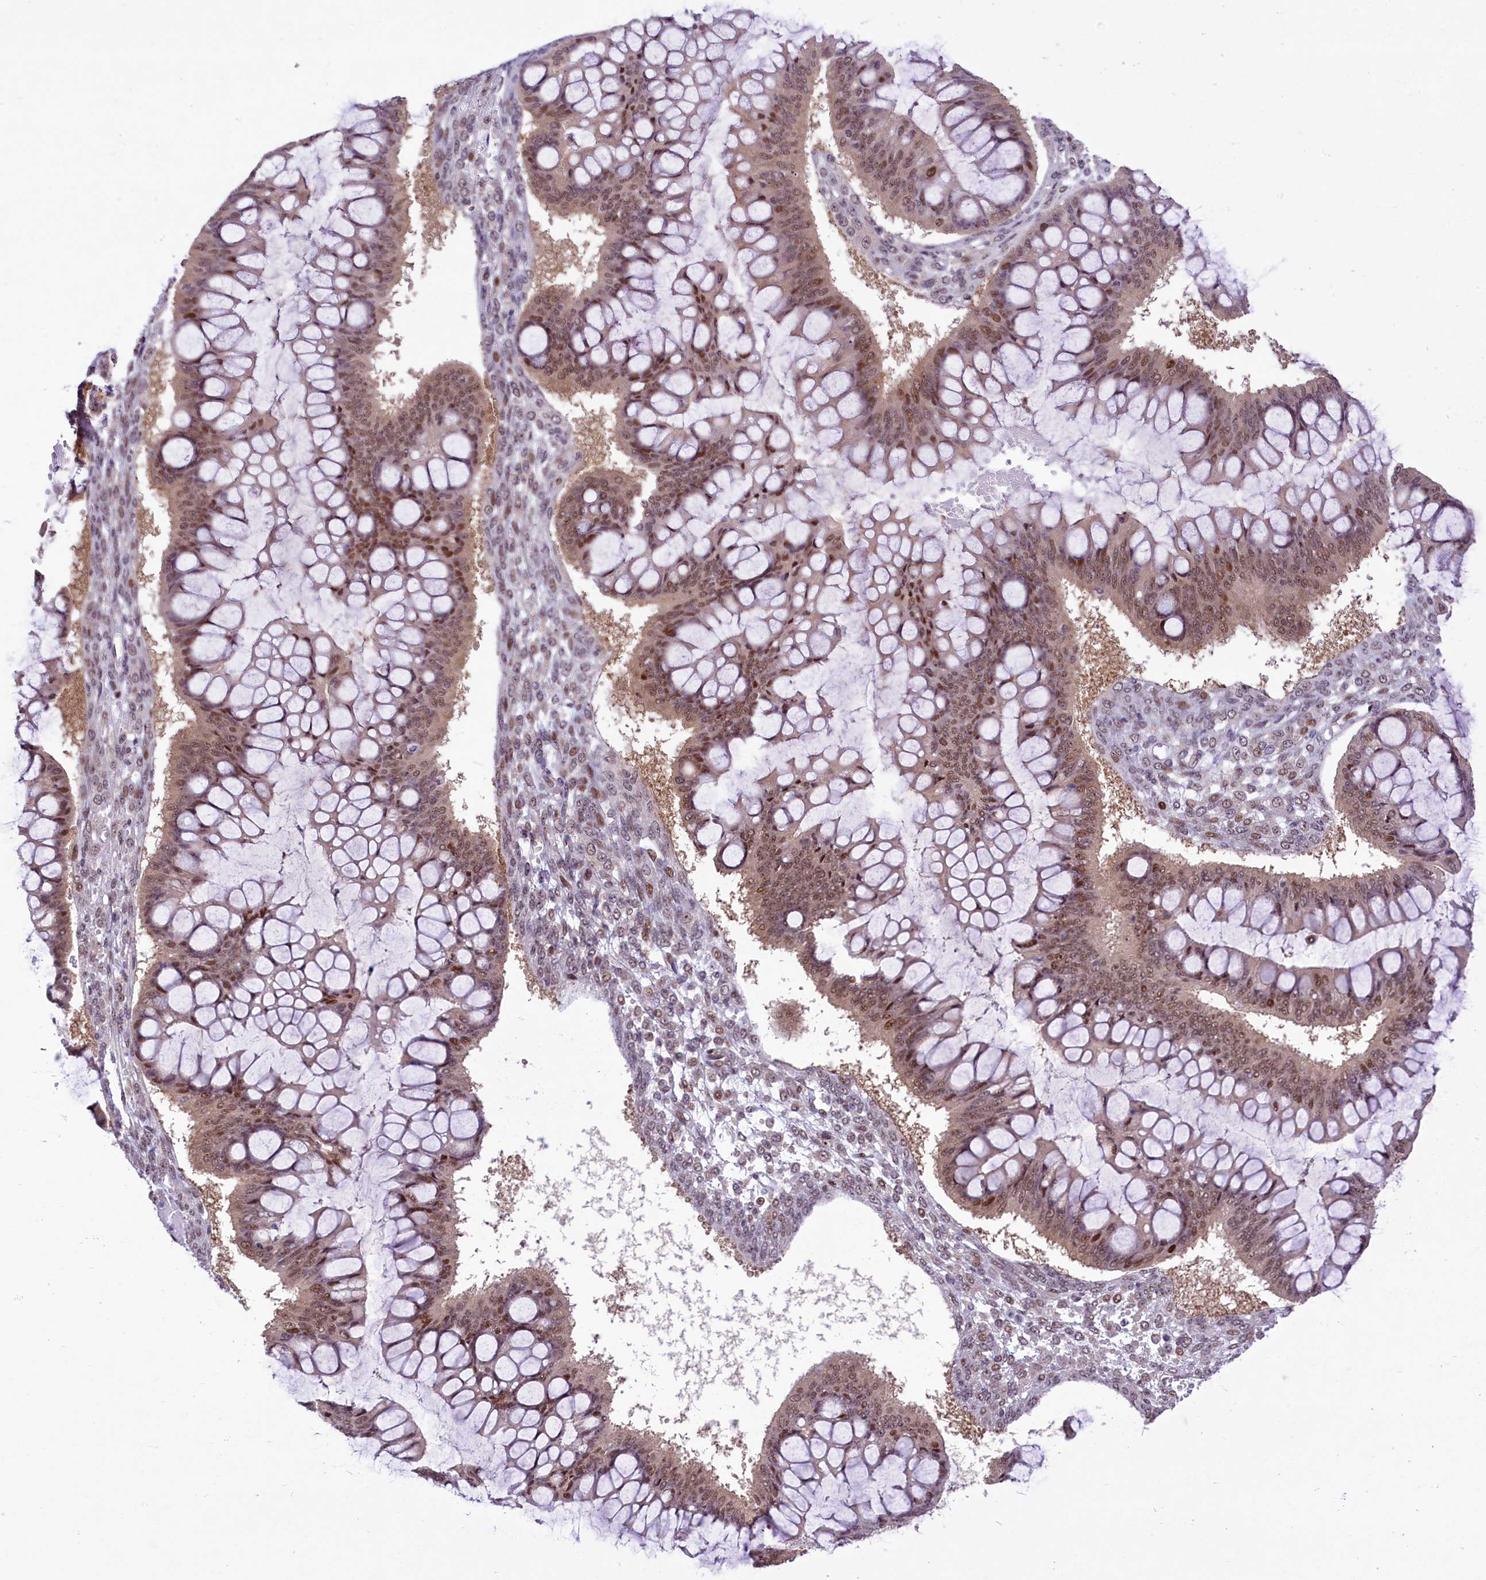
{"staining": {"intensity": "moderate", "quantity": ">75%", "location": "cytoplasmic/membranous,nuclear"}, "tissue": "ovarian cancer", "cell_type": "Tumor cells", "image_type": "cancer", "snomed": [{"axis": "morphology", "description": "Cystadenocarcinoma, mucinous, NOS"}, {"axis": "topography", "description": "Ovary"}], "caption": "Immunohistochemical staining of human ovarian cancer exhibits medium levels of moderate cytoplasmic/membranous and nuclear expression in about >75% of tumor cells.", "gene": "ANKS3", "patient": {"sex": "female", "age": 73}}